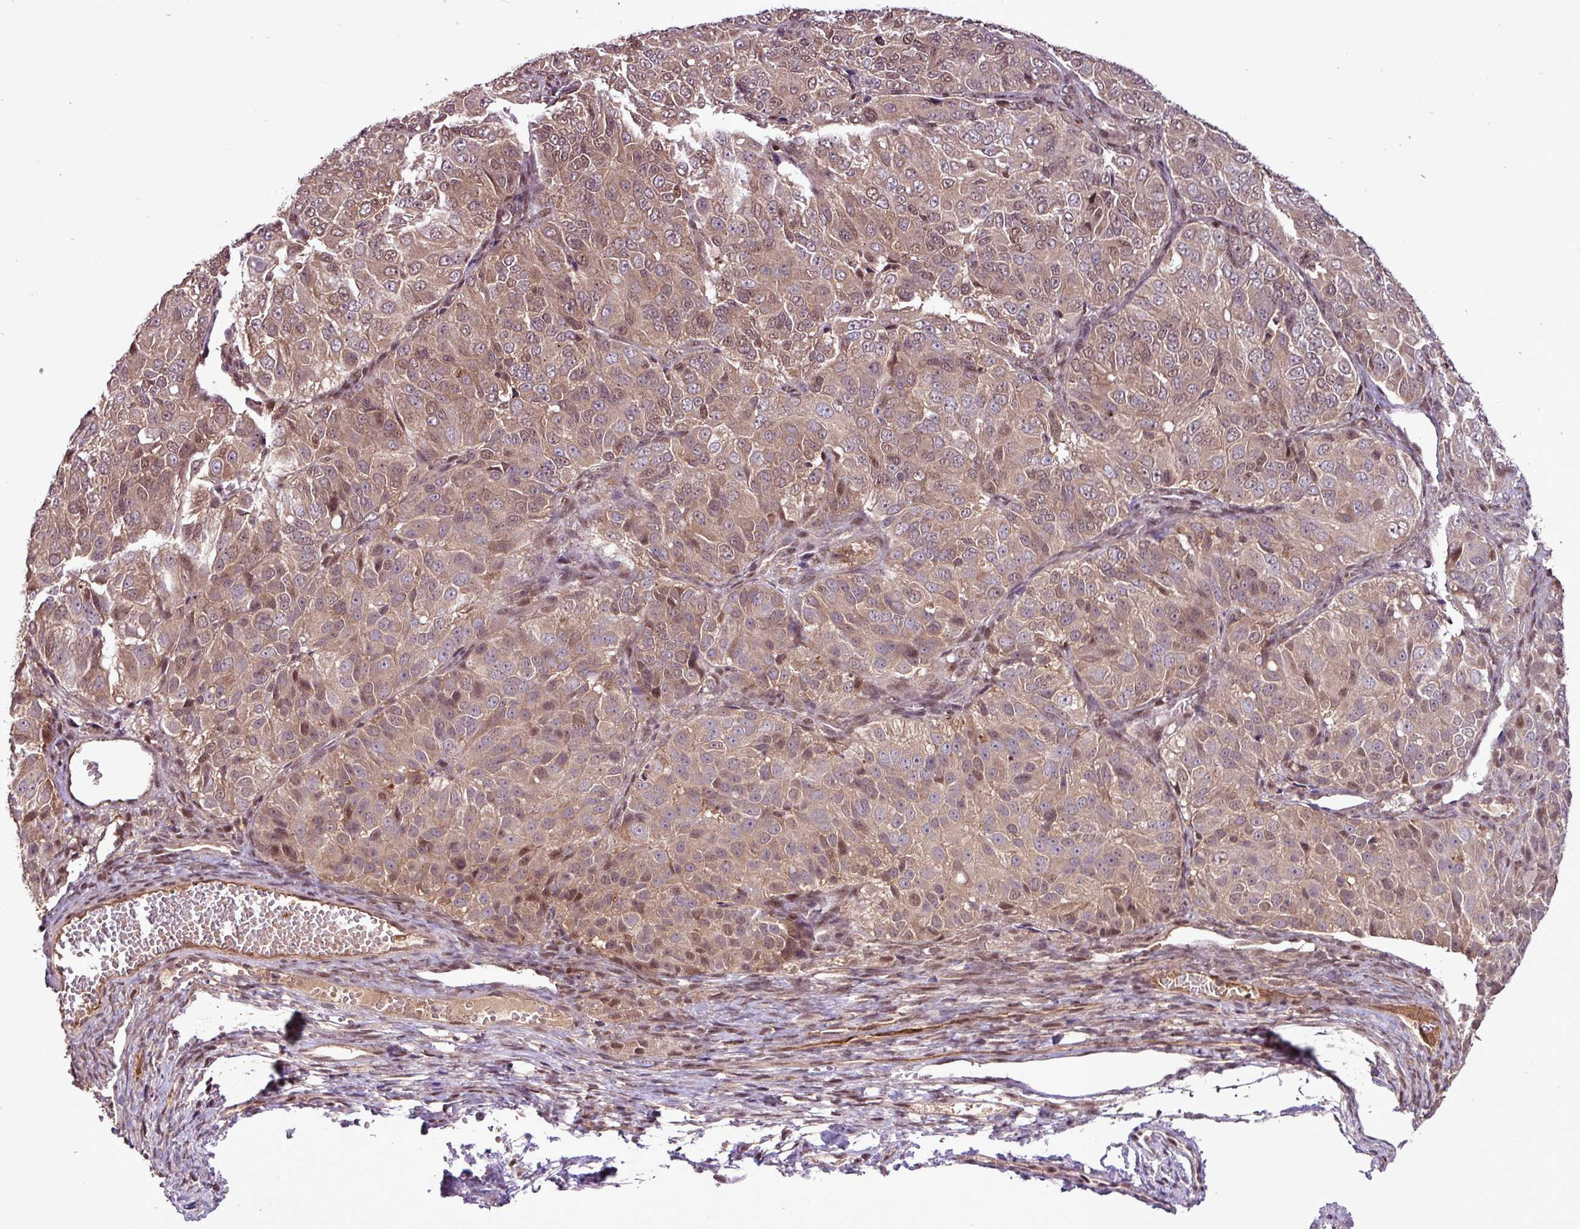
{"staining": {"intensity": "moderate", "quantity": ">75%", "location": "cytoplasmic/membranous,nuclear"}, "tissue": "ovarian cancer", "cell_type": "Tumor cells", "image_type": "cancer", "snomed": [{"axis": "morphology", "description": "Carcinoma, endometroid"}, {"axis": "topography", "description": "Ovary"}], "caption": "Endometroid carcinoma (ovarian) was stained to show a protein in brown. There is medium levels of moderate cytoplasmic/membranous and nuclear staining in approximately >75% of tumor cells. The staining was performed using DAB (3,3'-diaminobenzidine) to visualize the protein expression in brown, while the nuclei were stained in blue with hematoxylin (Magnification: 20x).", "gene": "ITPKC", "patient": {"sex": "female", "age": 51}}